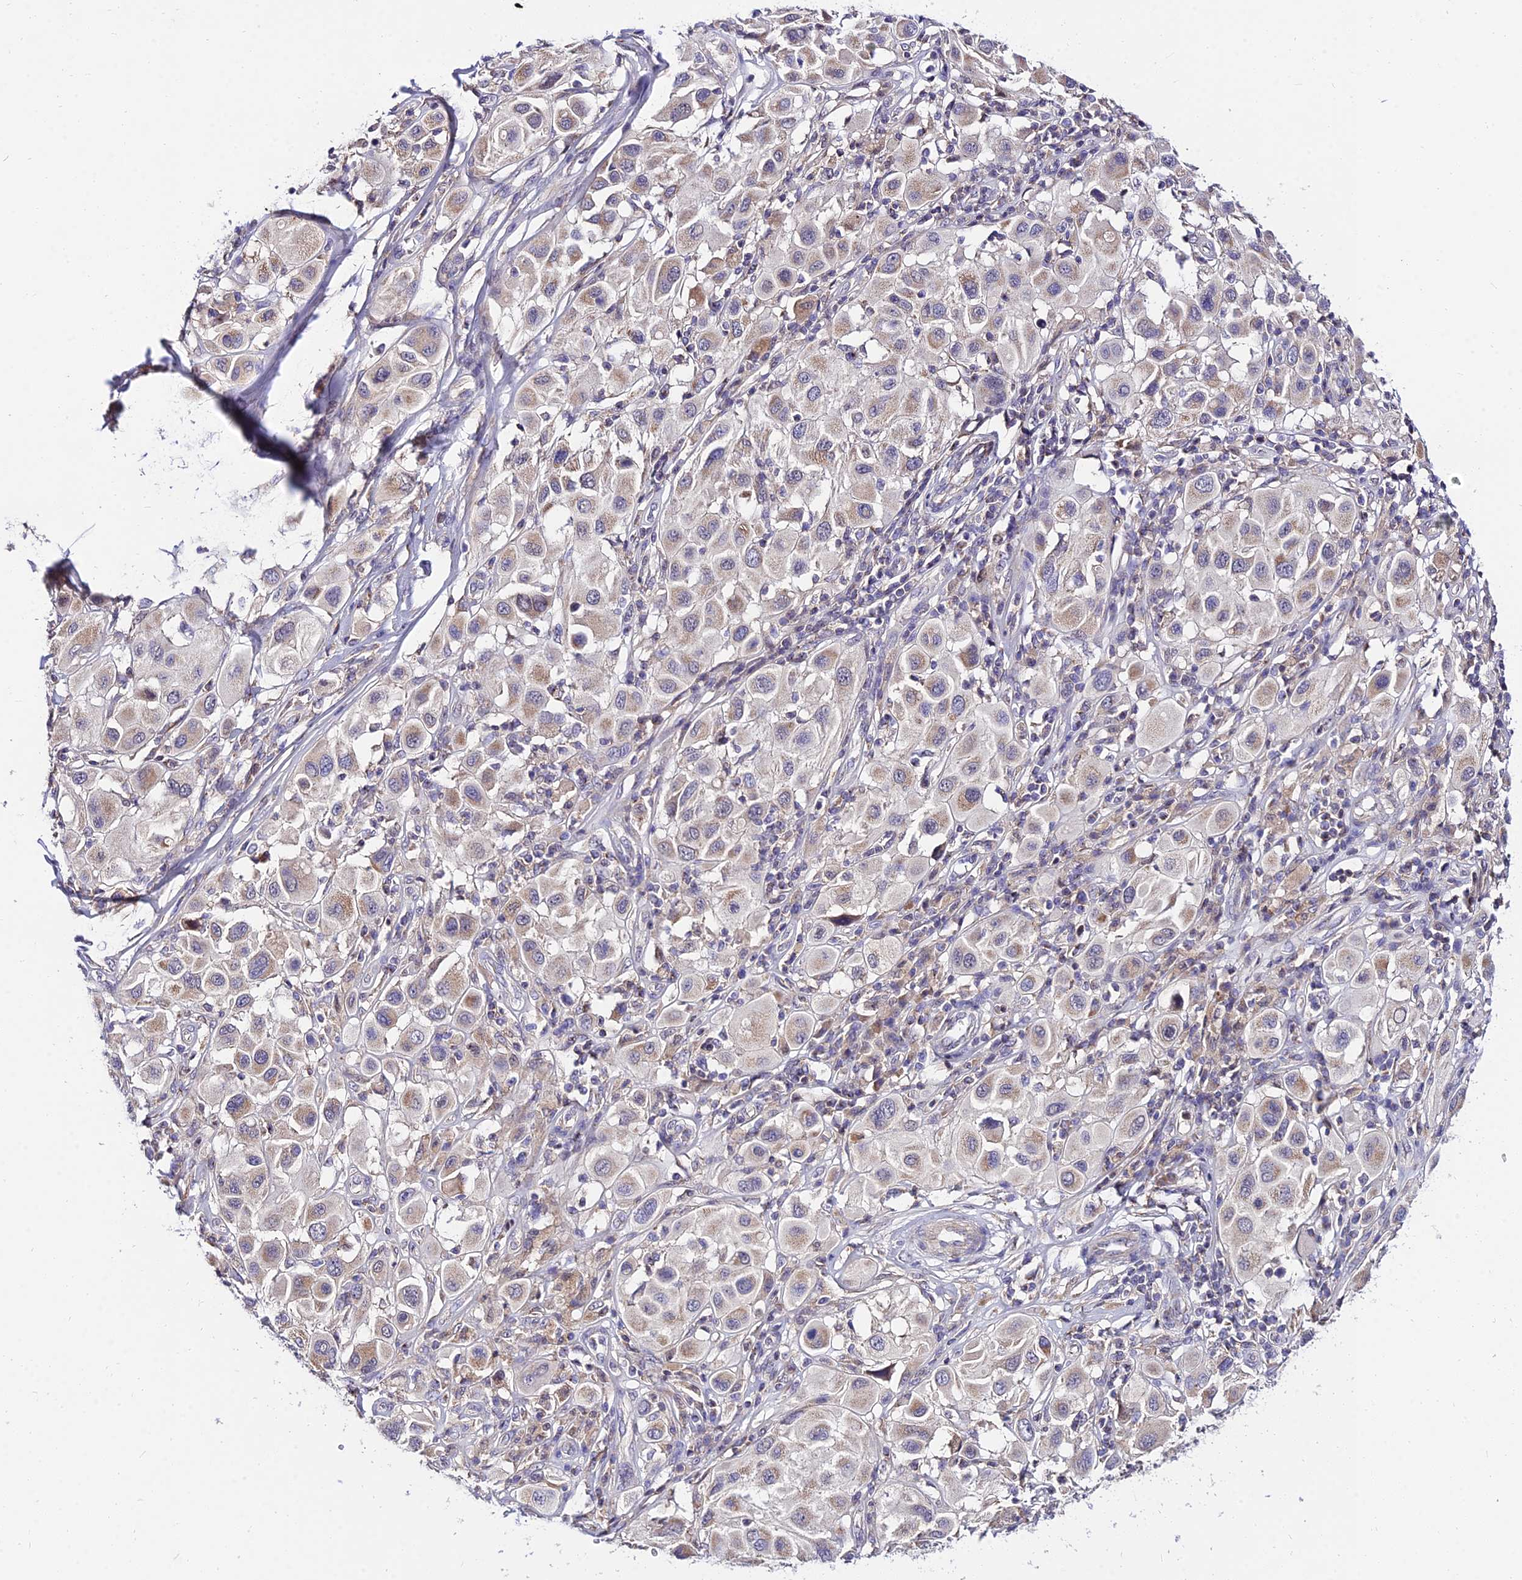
{"staining": {"intensity": "weak", "quantity": ">75%", "location": "cytoplasmic/membranous"}, "tissue": "melanoma", "cell_type": "Tumor cells", "image_type": "cancer", "snomed": [{"axis": "morphology", "description": "Malignant melanoma, Metastatic site"}, {"axis": "topography", "description": "Skin"}], "caption": "There is low levels of weak cytoplasmic/membranous positivity in tumor cells of melanoma, as demonstrated by immunohistochemical staining (brown color).", "gene": "C6orf132", "patient": {"sex": "male", "age": 41}}